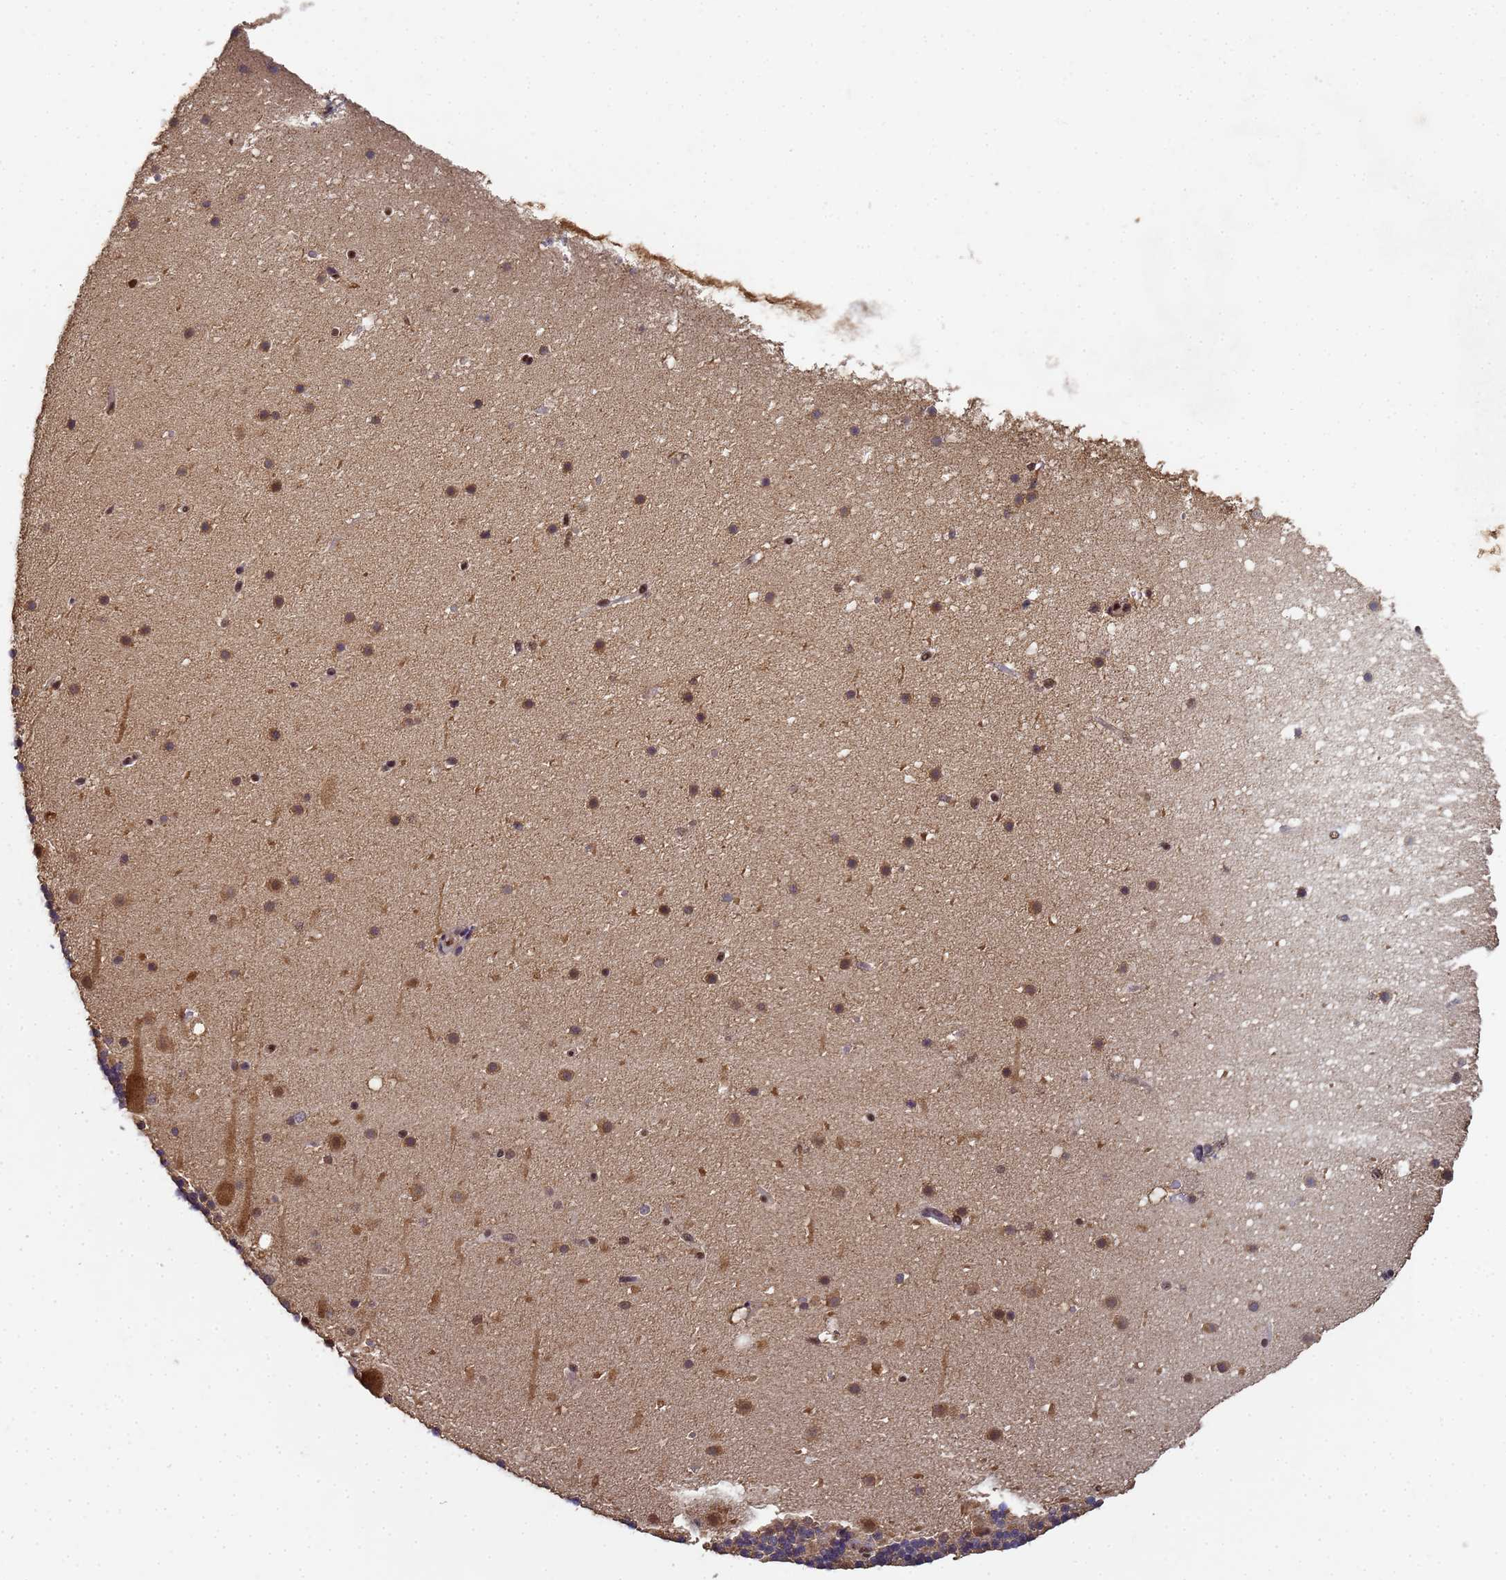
{"staining": {"intensity": "moderate", "quantity": "25%-75%", "location": "cytoplasmic/membranous"}, "tissue": "cerebellum", "cell_type": "Cells in granular layer", "image_type": "normal", "snomed": [{"axis": "morphology", "description": "Normal tissue, NOS"}, {"axis": "topography", "description": "Cerebellum"}], "caption": "DAB immunohistochemical staining of normal human cerebellum demonstrates moderate cytoplasmic/membranous protein staining in about 25%-75% of cells in granular layer.", "gene": "SECISBP2", "patient": {"sex": "male", "age": 57}}